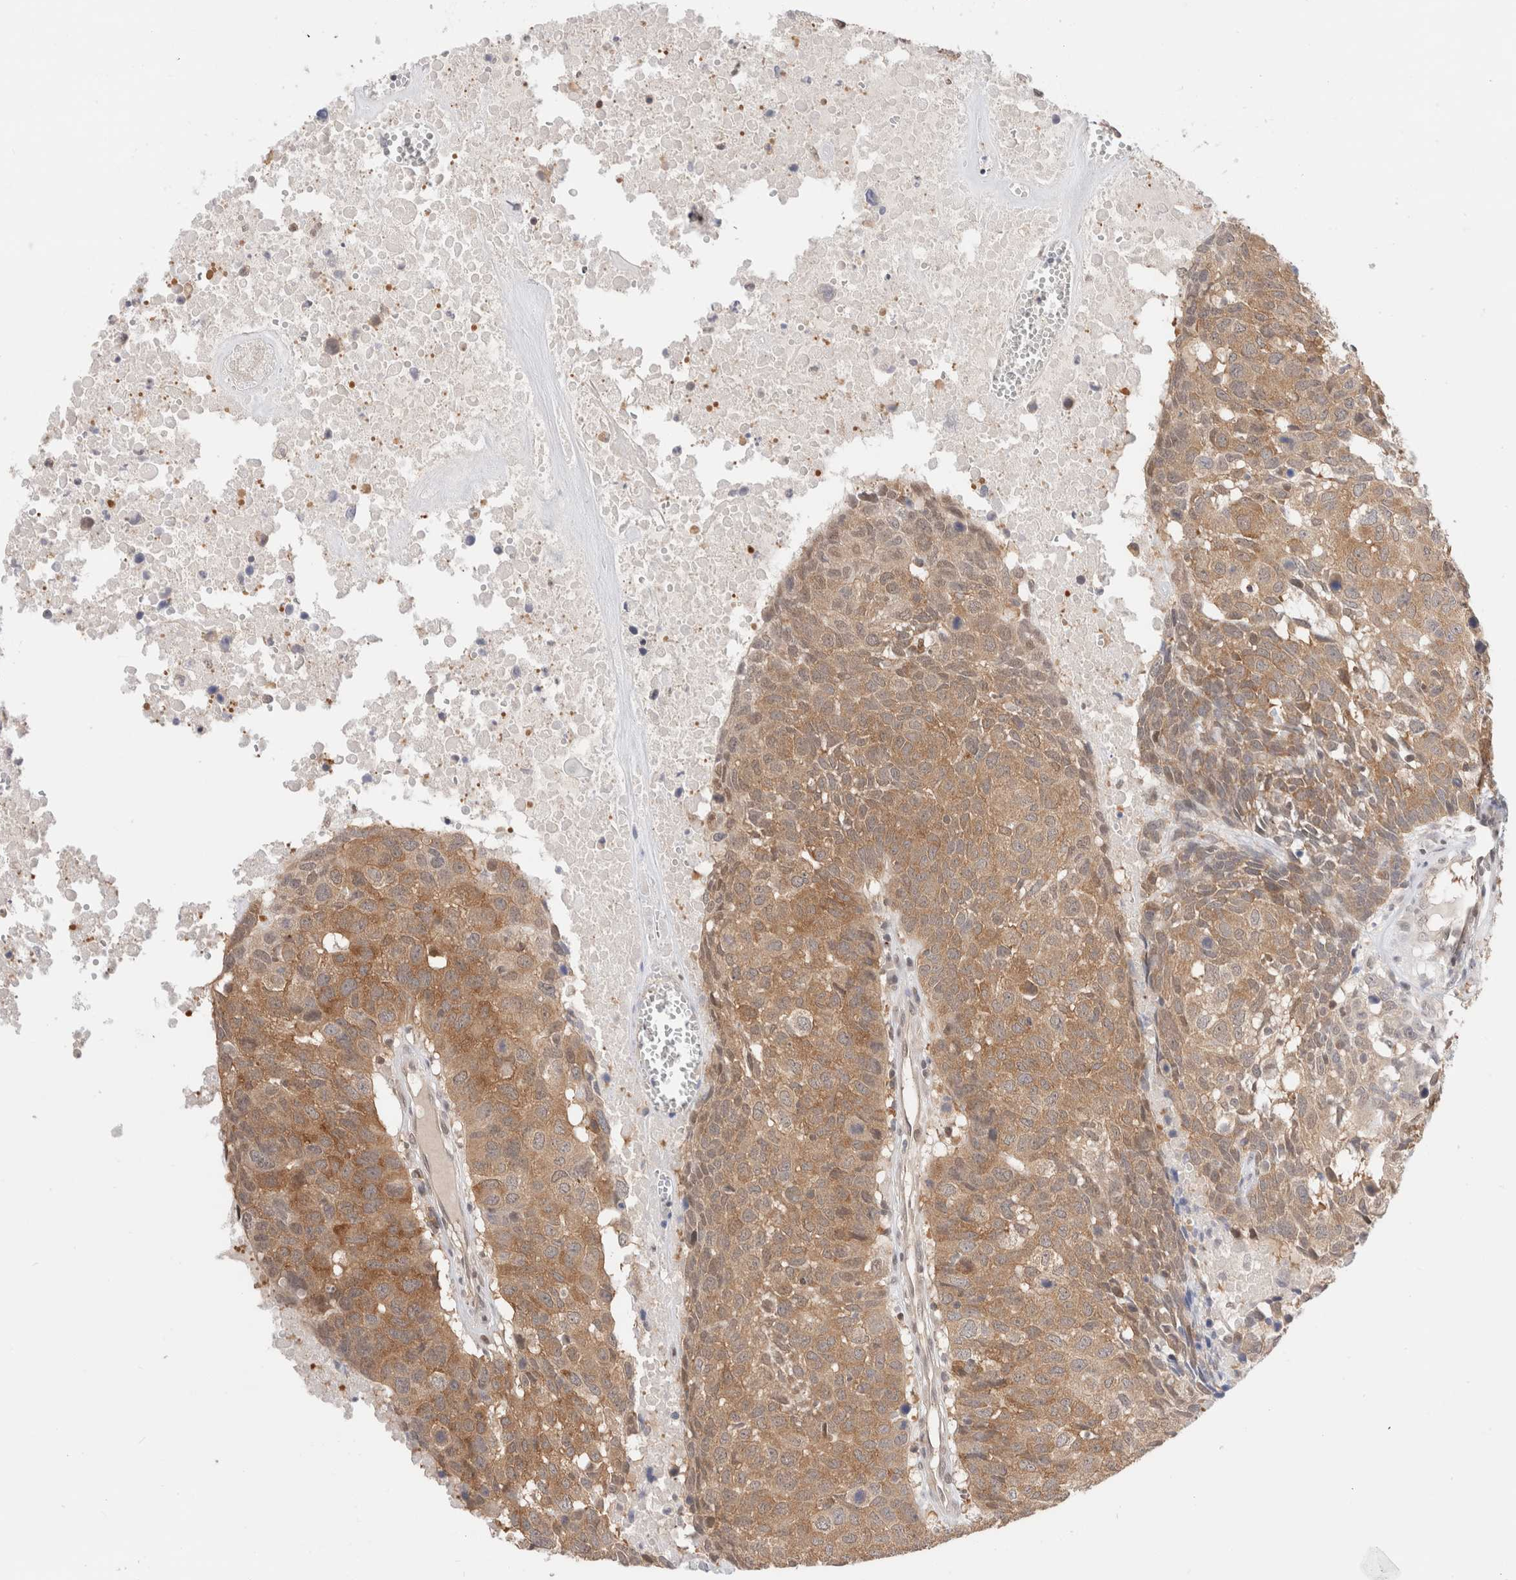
{"staining": {"intensity": "moderate", "quantity": ">75%", "location": "cytoplasmic/membranous"}, "tissue": "head and neck cancer", "cell_type": "Tumor cells", "image_type": "cancer", "snomed": [{"axis": "morphology", "description": "Squamous cell carcinoma, NOS"}, {"axis": "topography", "description": "Head-Neck"}], "caption": "High-magnification brightfield microscopy of squamous cell carcinoma (head and neck) stained with DAB (3,3'-diaminobenzidine) (brown) and counterstained with hematoxylin (blue). tumor cells exhibit moderate cytoplasmic/membranous positivity is present in approximately>75% of cells.", "gene": "C17orf97", "patient": {"sex": "male", "age": 66}}